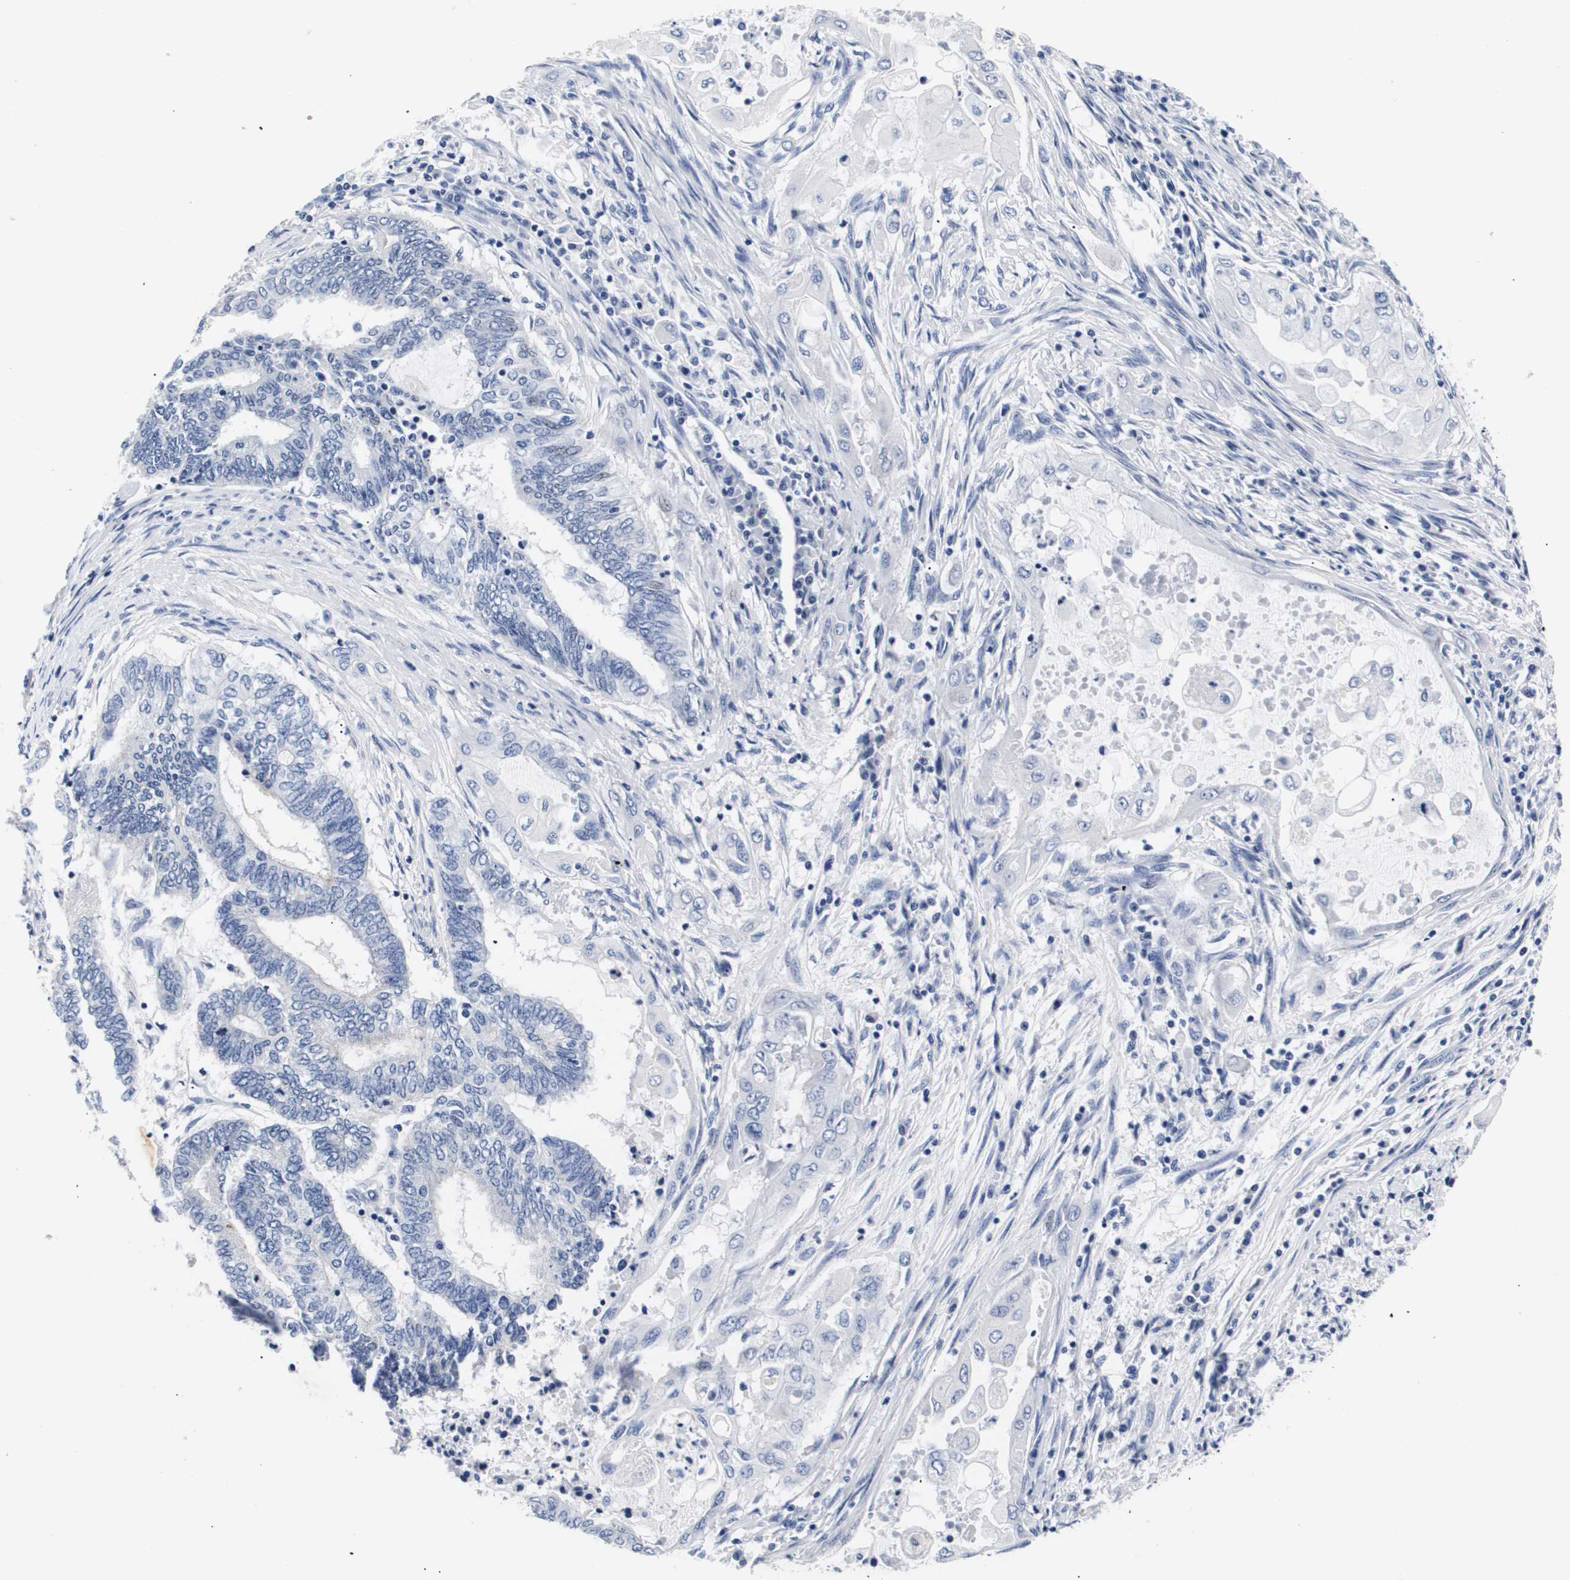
{"staining": {"intensity": "negative", "quantity": "none", "location": "none"}, "tissue": "endometrial cancer", "cell_type": "Tumor cells", "image_type": "cancer", "snomed": [{"axis": "morphology", "description": "Adenocarcinoma, NOS"}, {"axis": "topography", "description": "Uterus"}, {"axis": "topography", "description": "Endometrium"}], "caption": "Tumor cells are negative for protein expression in human endometrial cancer (adenocarcinoma).", "gene": "ATP6V0A4", "patient": {"sex": "female", "age": 70}}